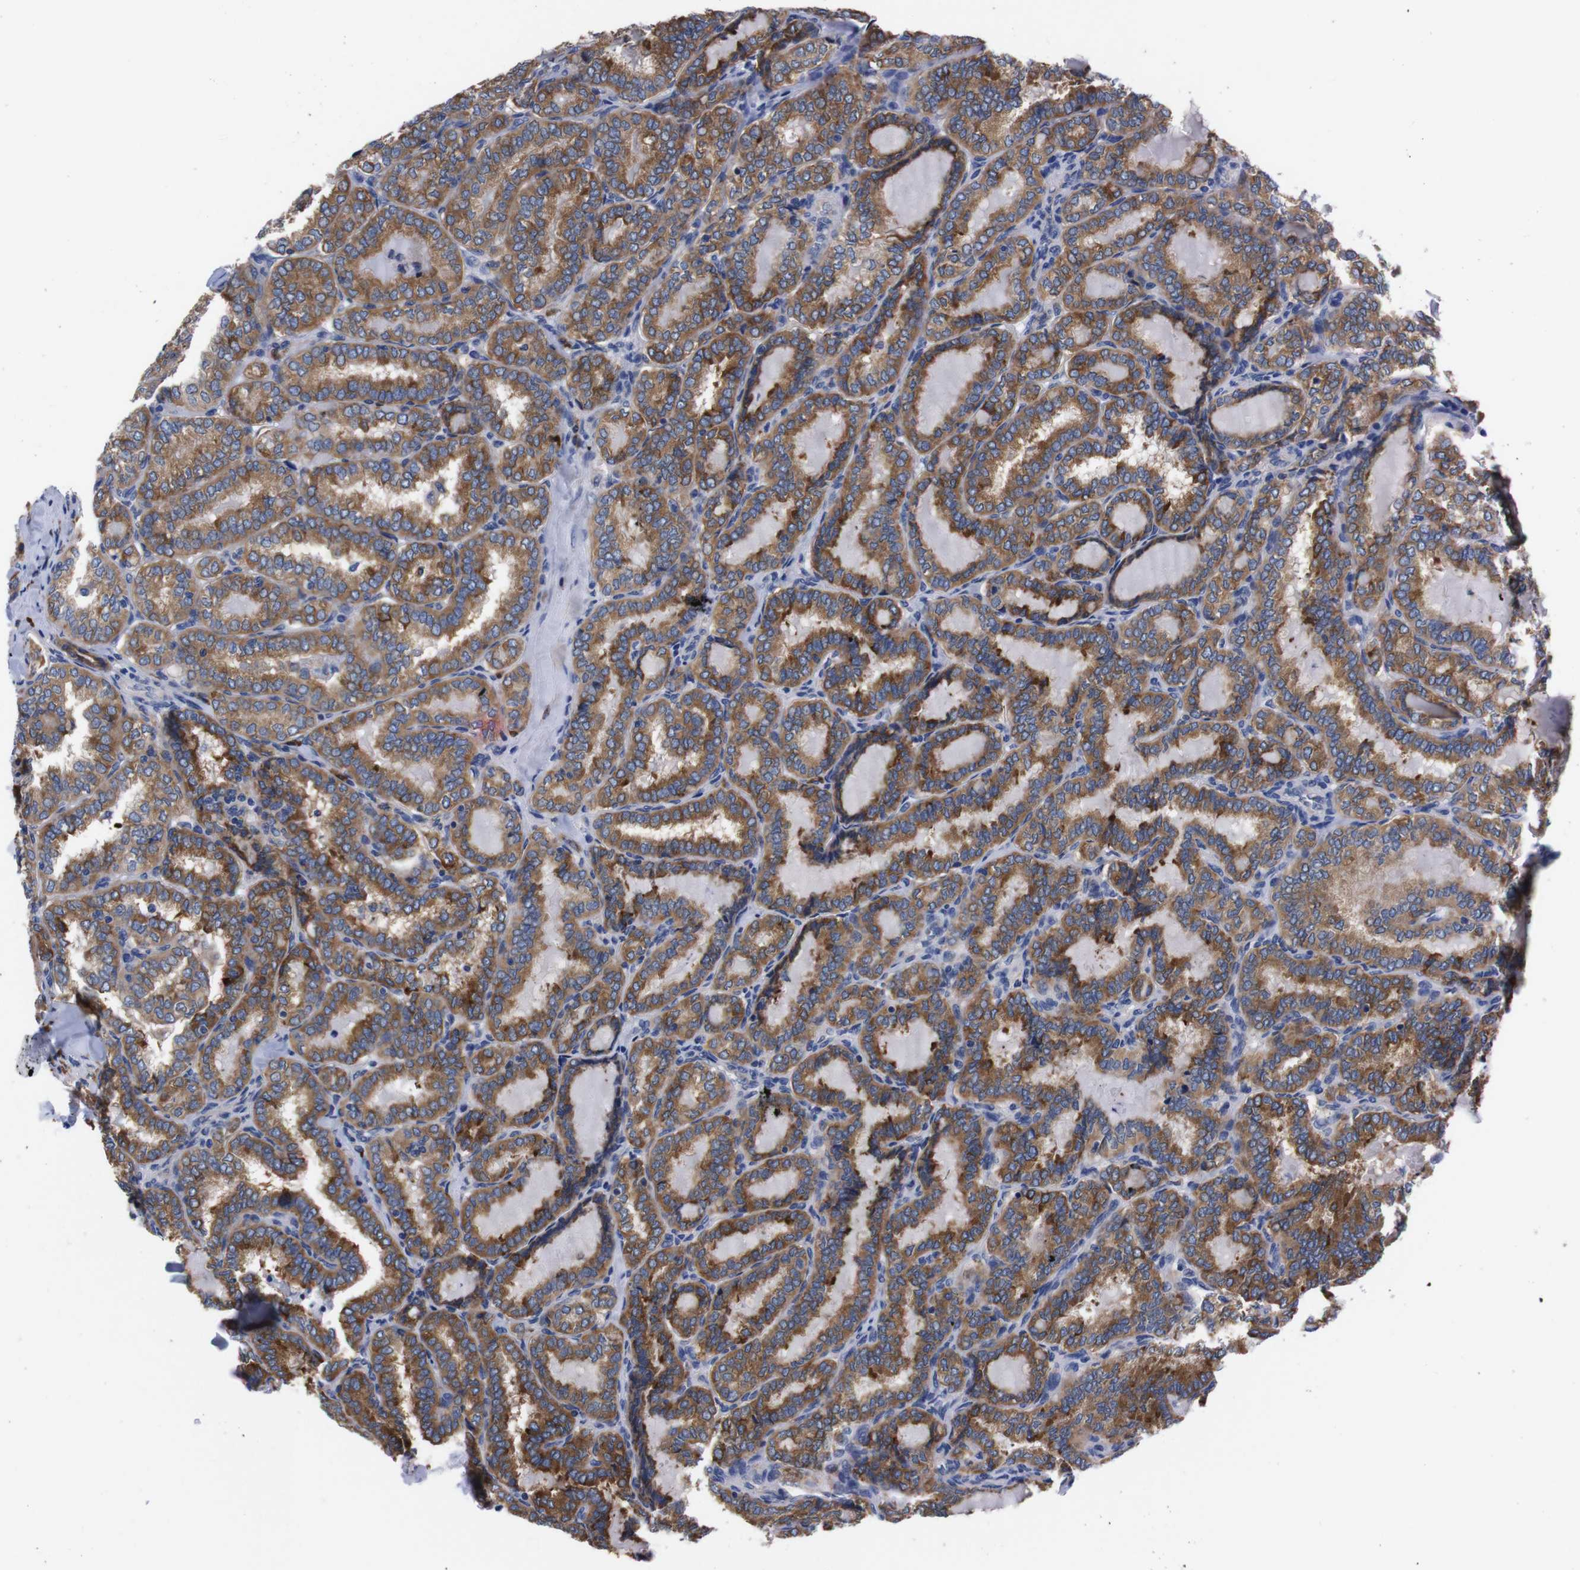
{"staining": {"intensity": "moderate", "quantity": ">75%", "location": "cytoplasmic/membranous"}, "tissue": "thyroid cancer", "cell_type": "Tumor cells", "image_type": "cancer", "snomed": [{"axis": "morphology", "description": "Normal tissue, NOS"}, {"axis": "morphology", "description": "Papillary adenocarcinoma, NOS"}, {"axis": "topography", "description": "Thyroid gland"}], "caption": "Immunohistochemistry (IHC) (DAB (3,3'-diaminobenzidine)) staining of human thyroid cancer (papillary adenocarcinoma) exhibits moderate cytoplasmic/membranous protein expression in approximately >75% of tumor cells. Immunohistochemistry stains the protein of interest in brown and the nuclei are stained blue.", "gene": "NEBL", "patient": {"sex": "female", "age": 30}}